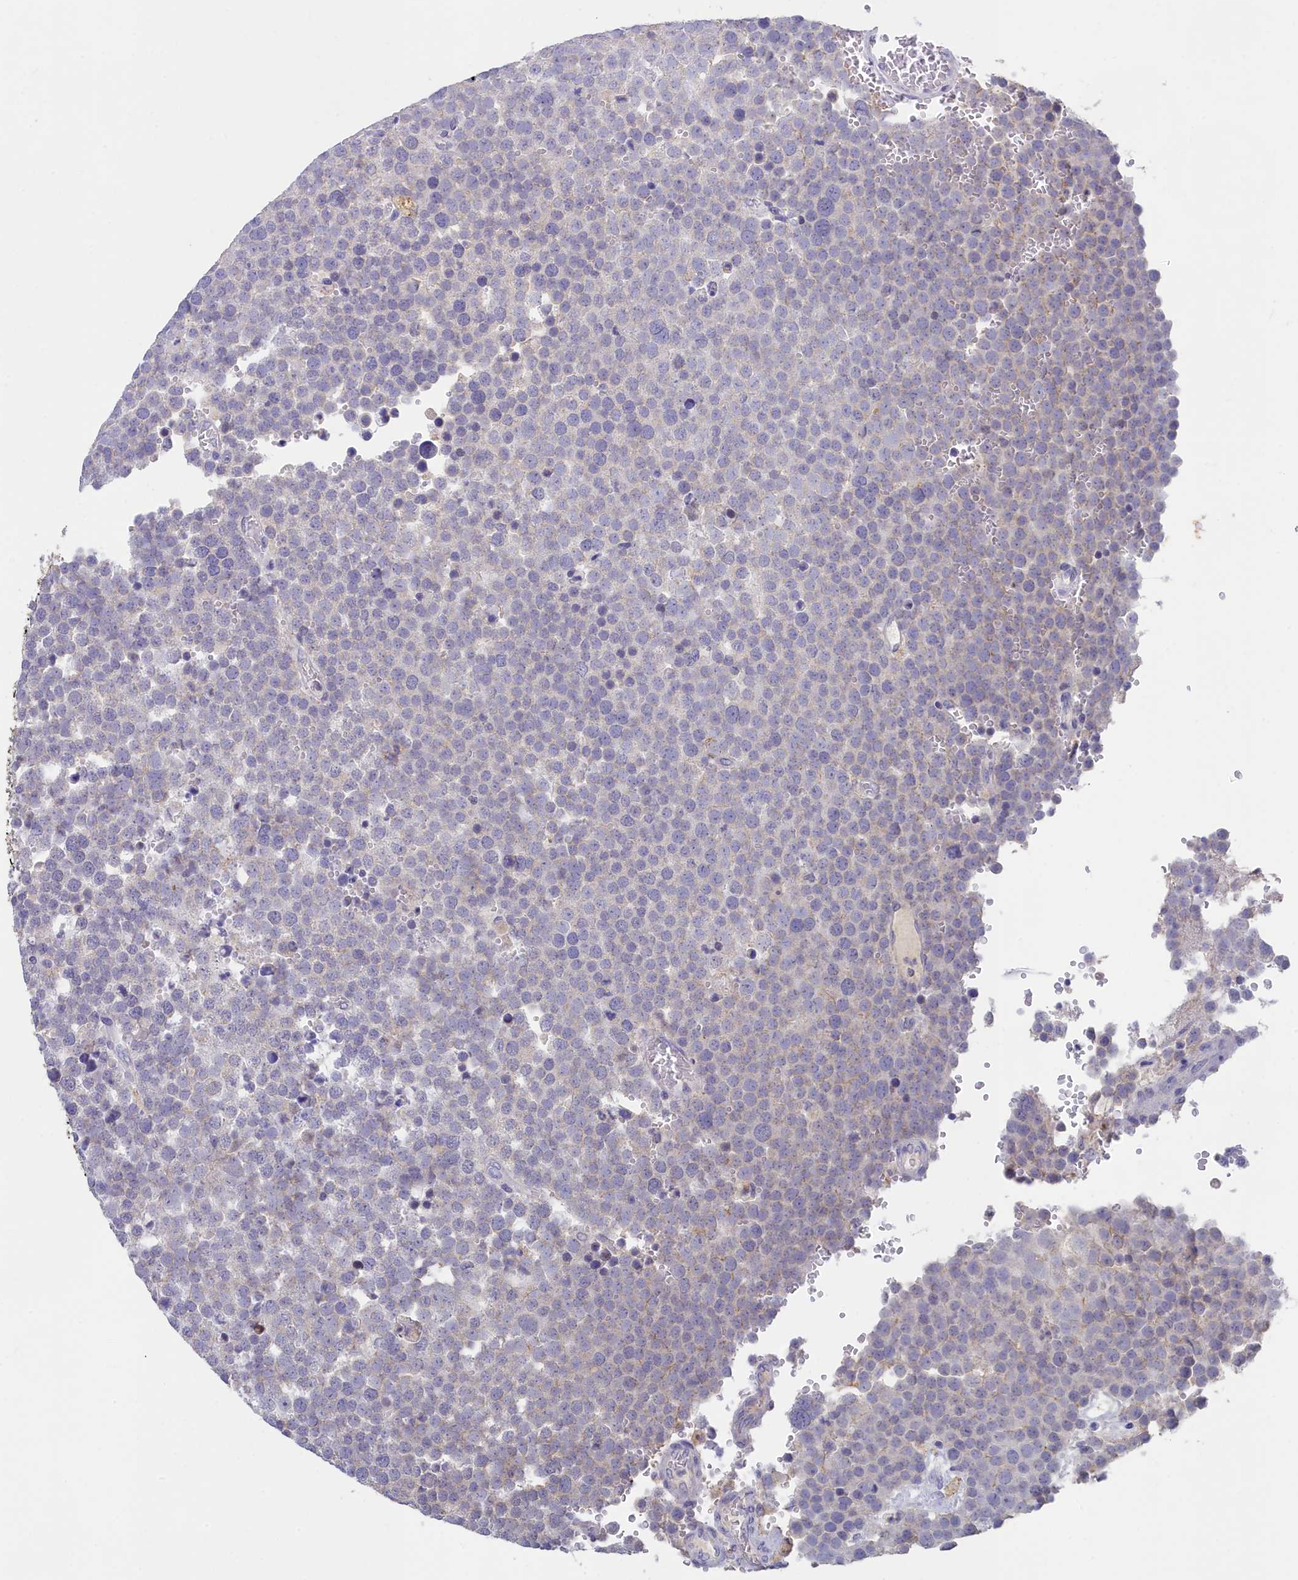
{"staining": {"intensity": "negative", "quantity": "none", "location": "none"}, "tissue": "testis cancer", "cell_type": "Tumor cells", "image_type": "cancer", "snomed": [{"axis": "morphology", "description": "Seminoma, NOS"}, {"axis": "topography", "description": "Testis"}], "caption": "There is no significant expression in tumor cells of testis cancer (seminoma). The staining was performed using DAB (3,3'-diaminobenzidine) to visualize the protein expression in brown, while the nuclei were stained in blue with hematoxylin (Magnification: 20x).", "gene": "LRIF1", "patient": {"sex": "male", "age": 71}}